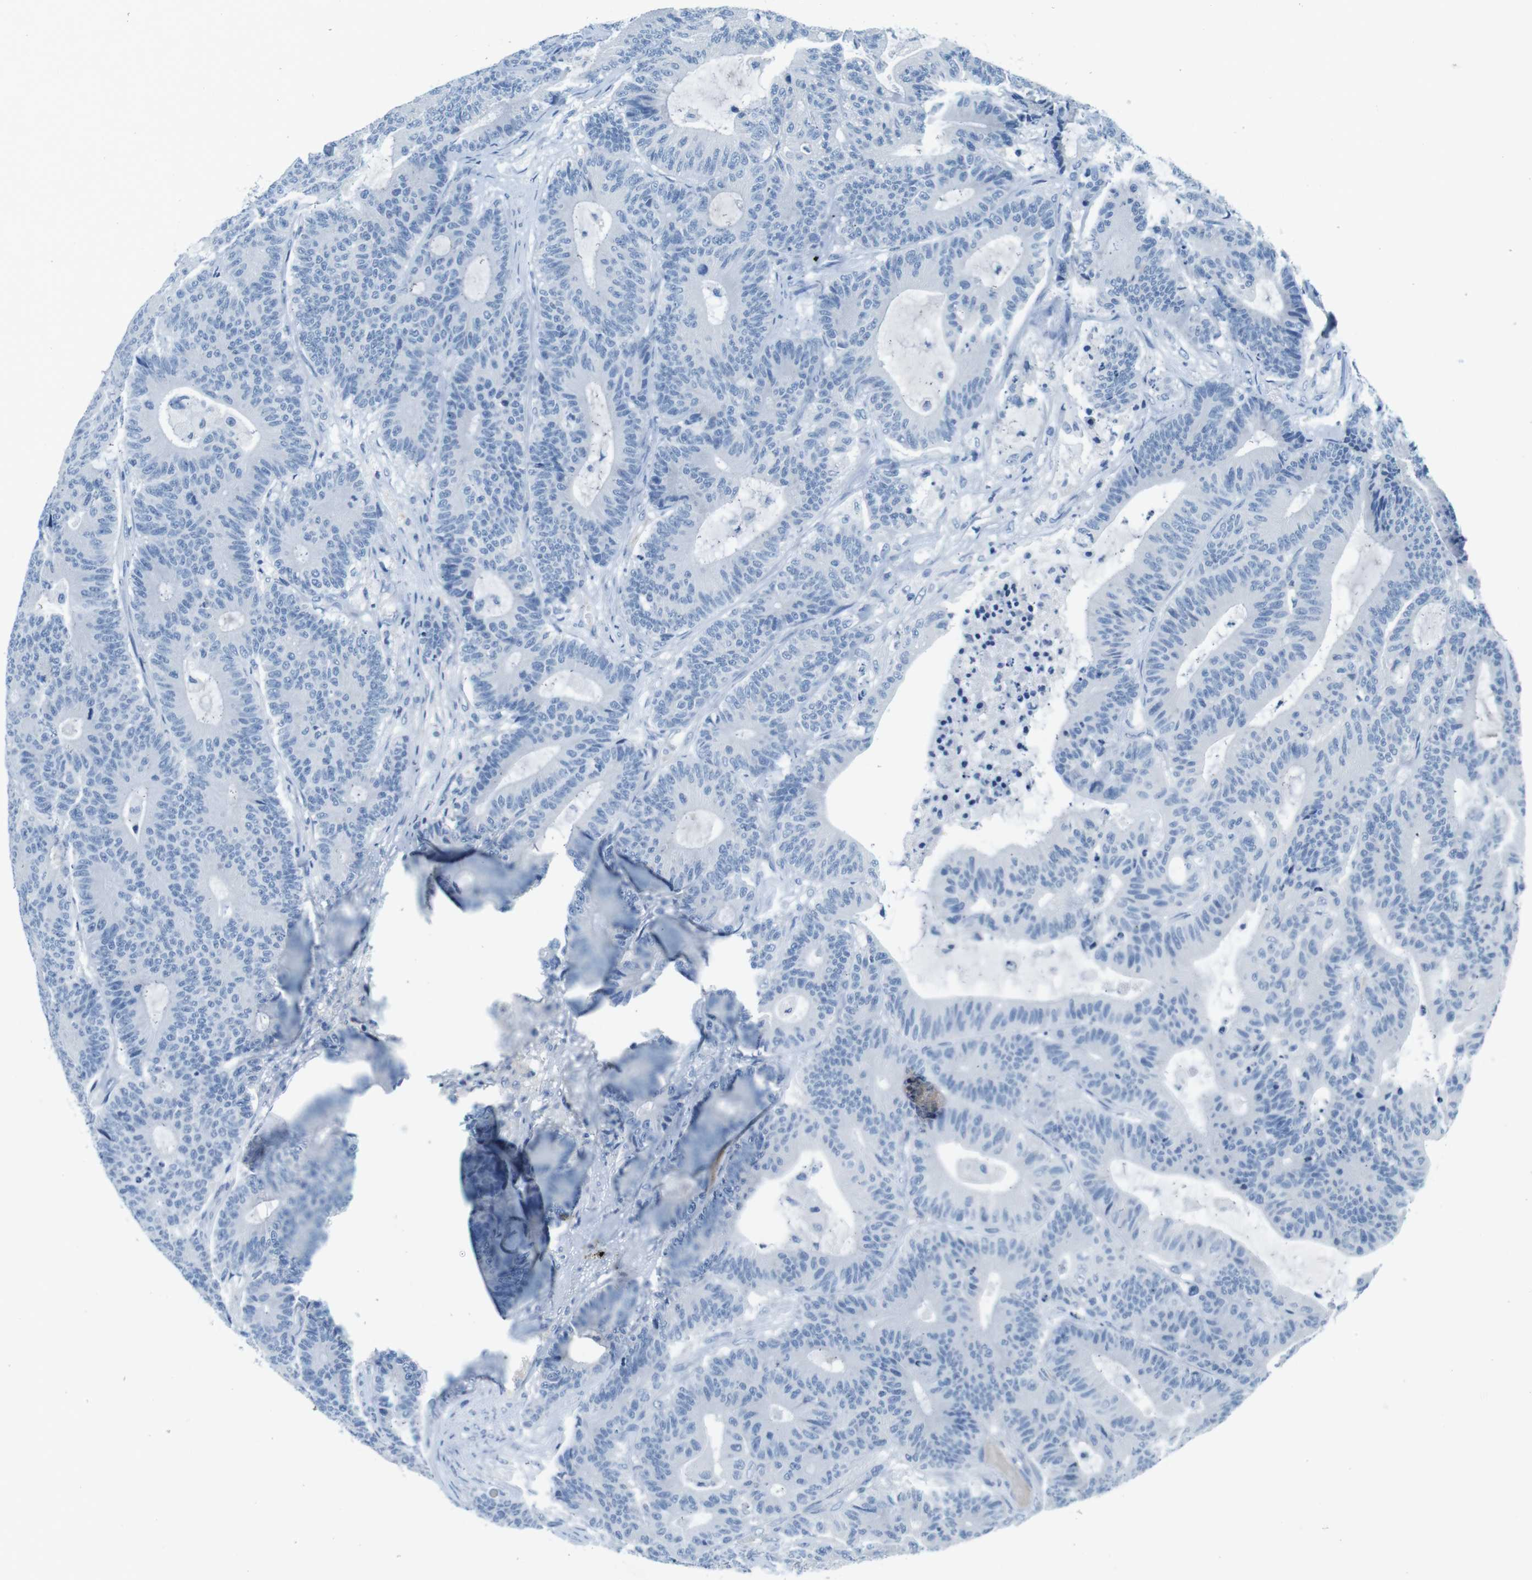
{"staining": {"intensity": "negative", "quantity": "none", "location": "none"}, "tissue": "colorectal cancer", "cell_type": "Tumor cells", "image_type": "cancer", "snomed": [{"axis": "morphology", "description": "Adenocarcinoma, NOS"}, {"axis": "topography", "description": "Colon"}], "caption": "This is an immunohistochemistry photomicrograph of human adenocarcinoma (colorectal). There is no staining in tumor cells.", "gene": "IGHD", "patient": {"sex": "female", "age": 84}}